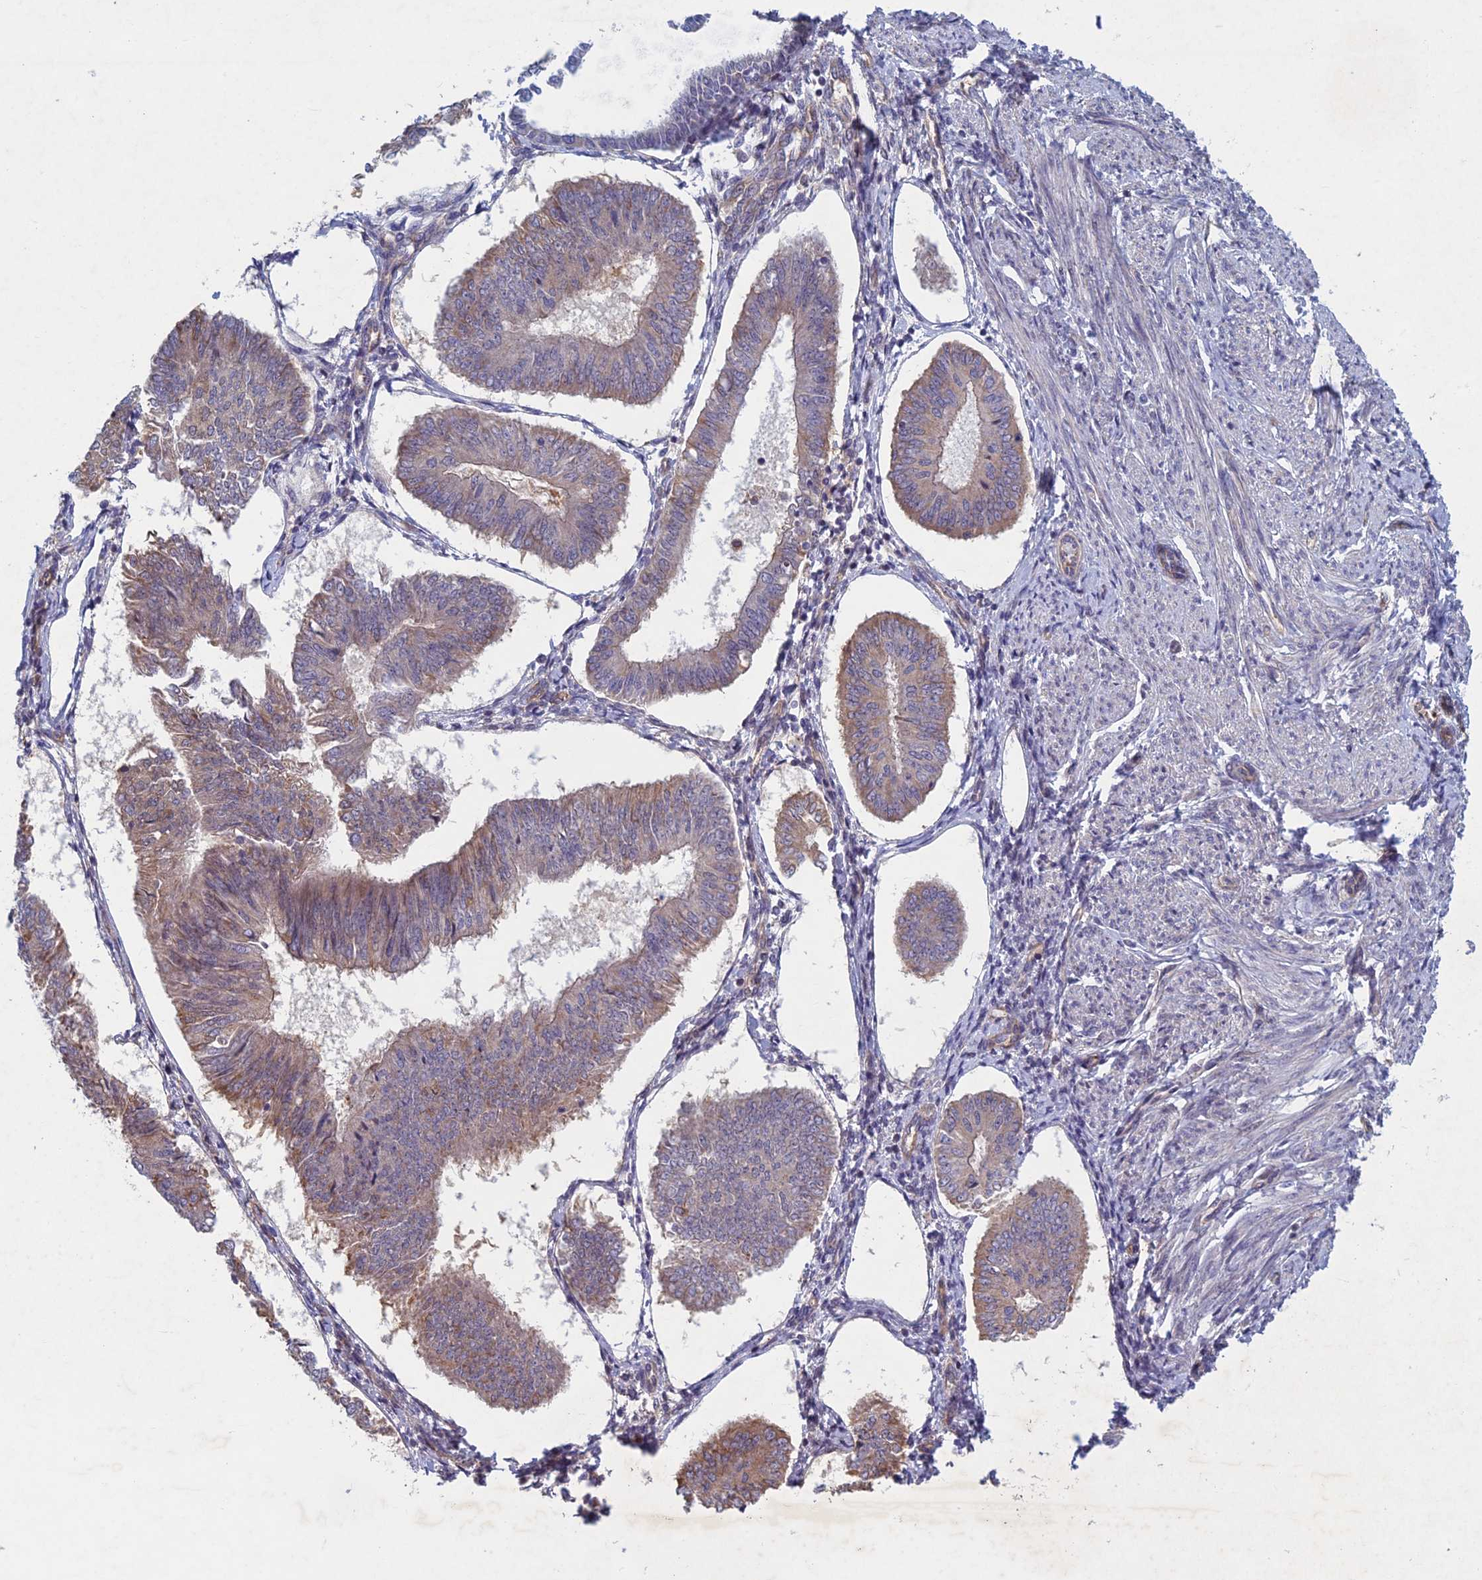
{"staining": {"intensity": "weak", "quantity": "25%-75%", "location": "cytoplasmic/membranous"}, "tissue": "endometrial cancer", "cell_type": "Tumor cells", "image_type": "cancer", "snomed": [{"axis": "morphology", "description": "Adenocarcinoma, NOS"}, {"axis": "topography", "description": "Endometrium"}], "caption": "DAB immunohistochemical staining of adenocarcinoma (endometrial) reveals weak cytoplasmic/membranous protein staining in approximately 25%-75% of tumor cells.", "gene": "PTHLH", "patient": {"sex": "female", "age": 58}}